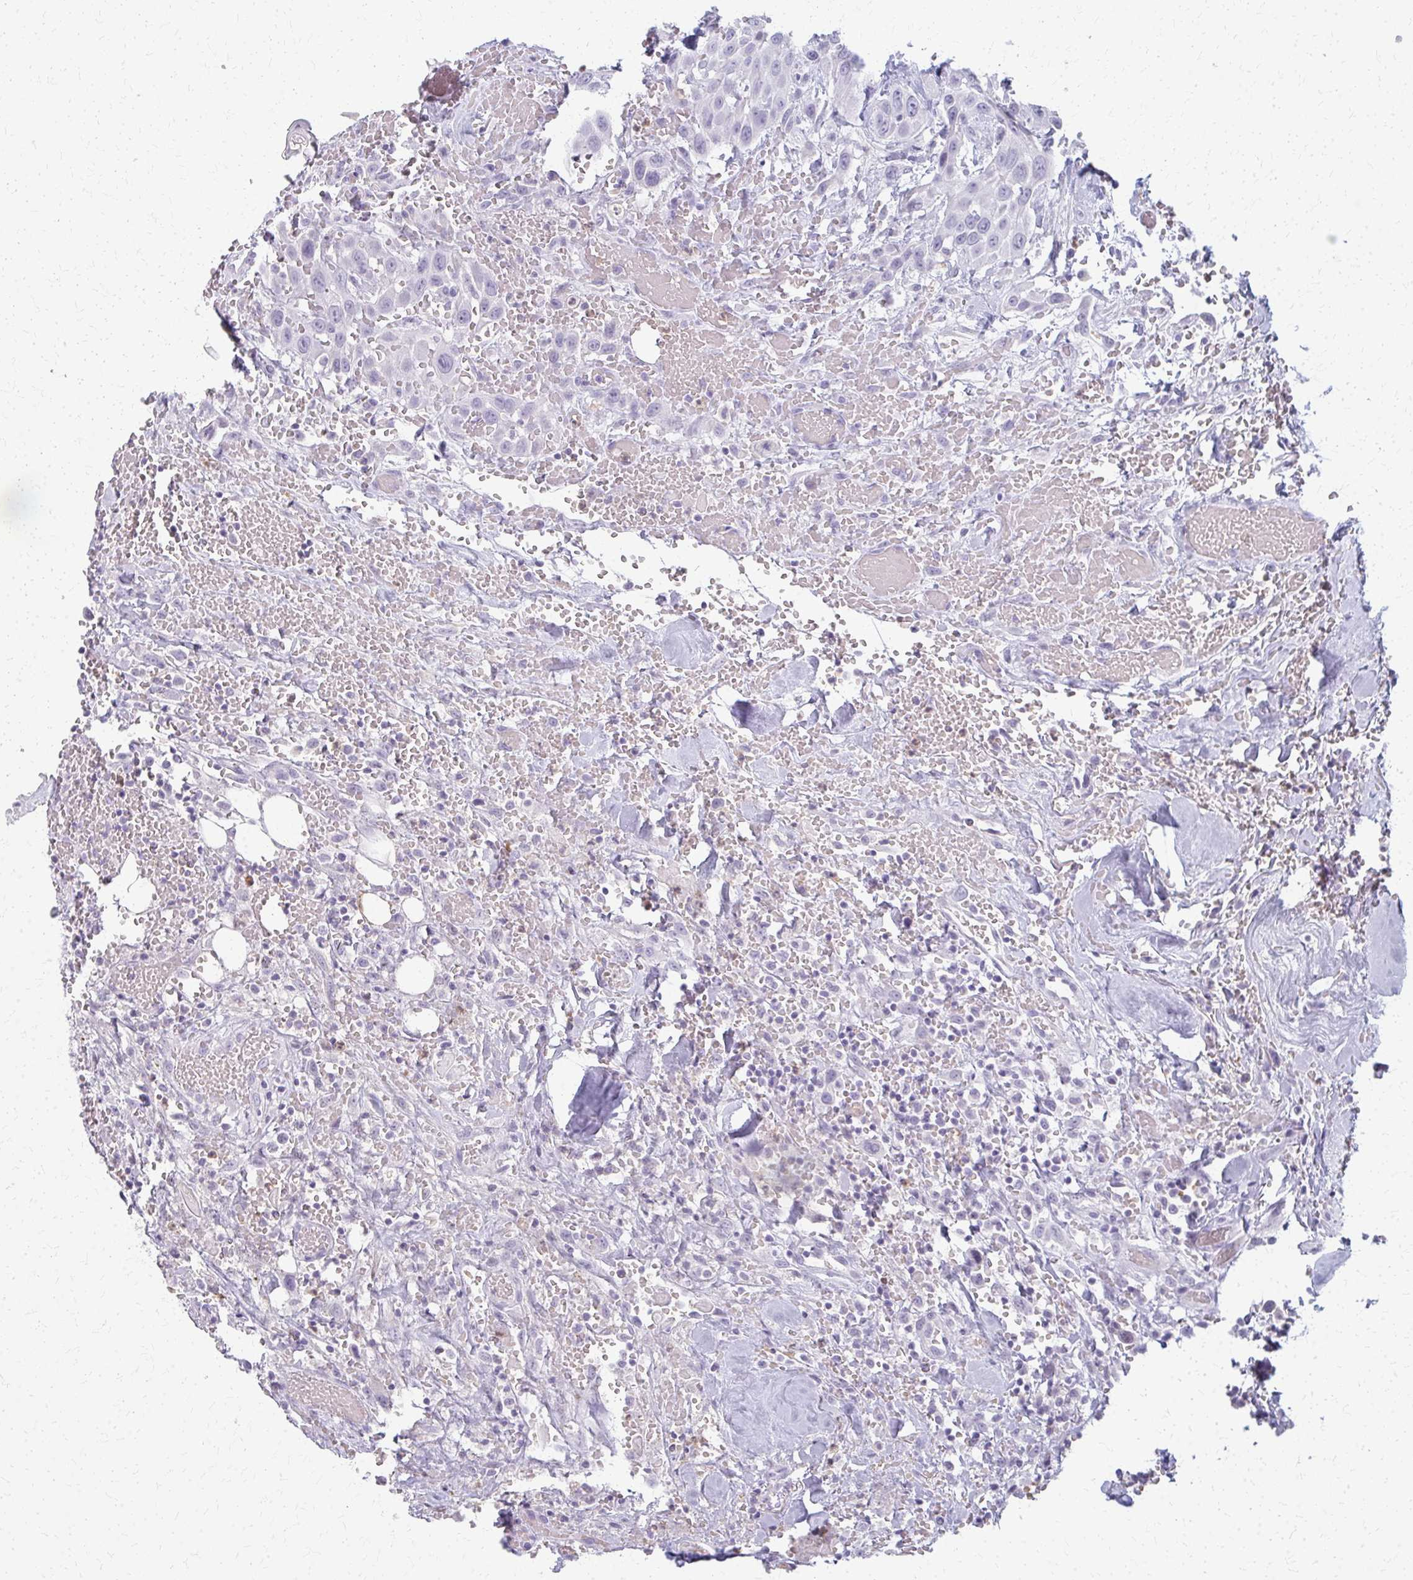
{"staining": {"intensity": "negative", "quantity": "none", "location": "none"}, "tissue": "head and neck cancer", "cell_type": "Tumor cells", "image_type": "cancer", "snomed": [{"axis": "morphology", "description": "Squamous cell carcinoma, NOS"}, {"axis": "topography", "description": "Head-Neck"}], "caption": "Immunohistochemical staining of head and neck cancer demonstrates no significant staining in tumor cells. (Immunohistochemistry, brightfield microscopy, high magnification).", "gene": "CA3", "patient": {"sex": "male", "age": 81}}